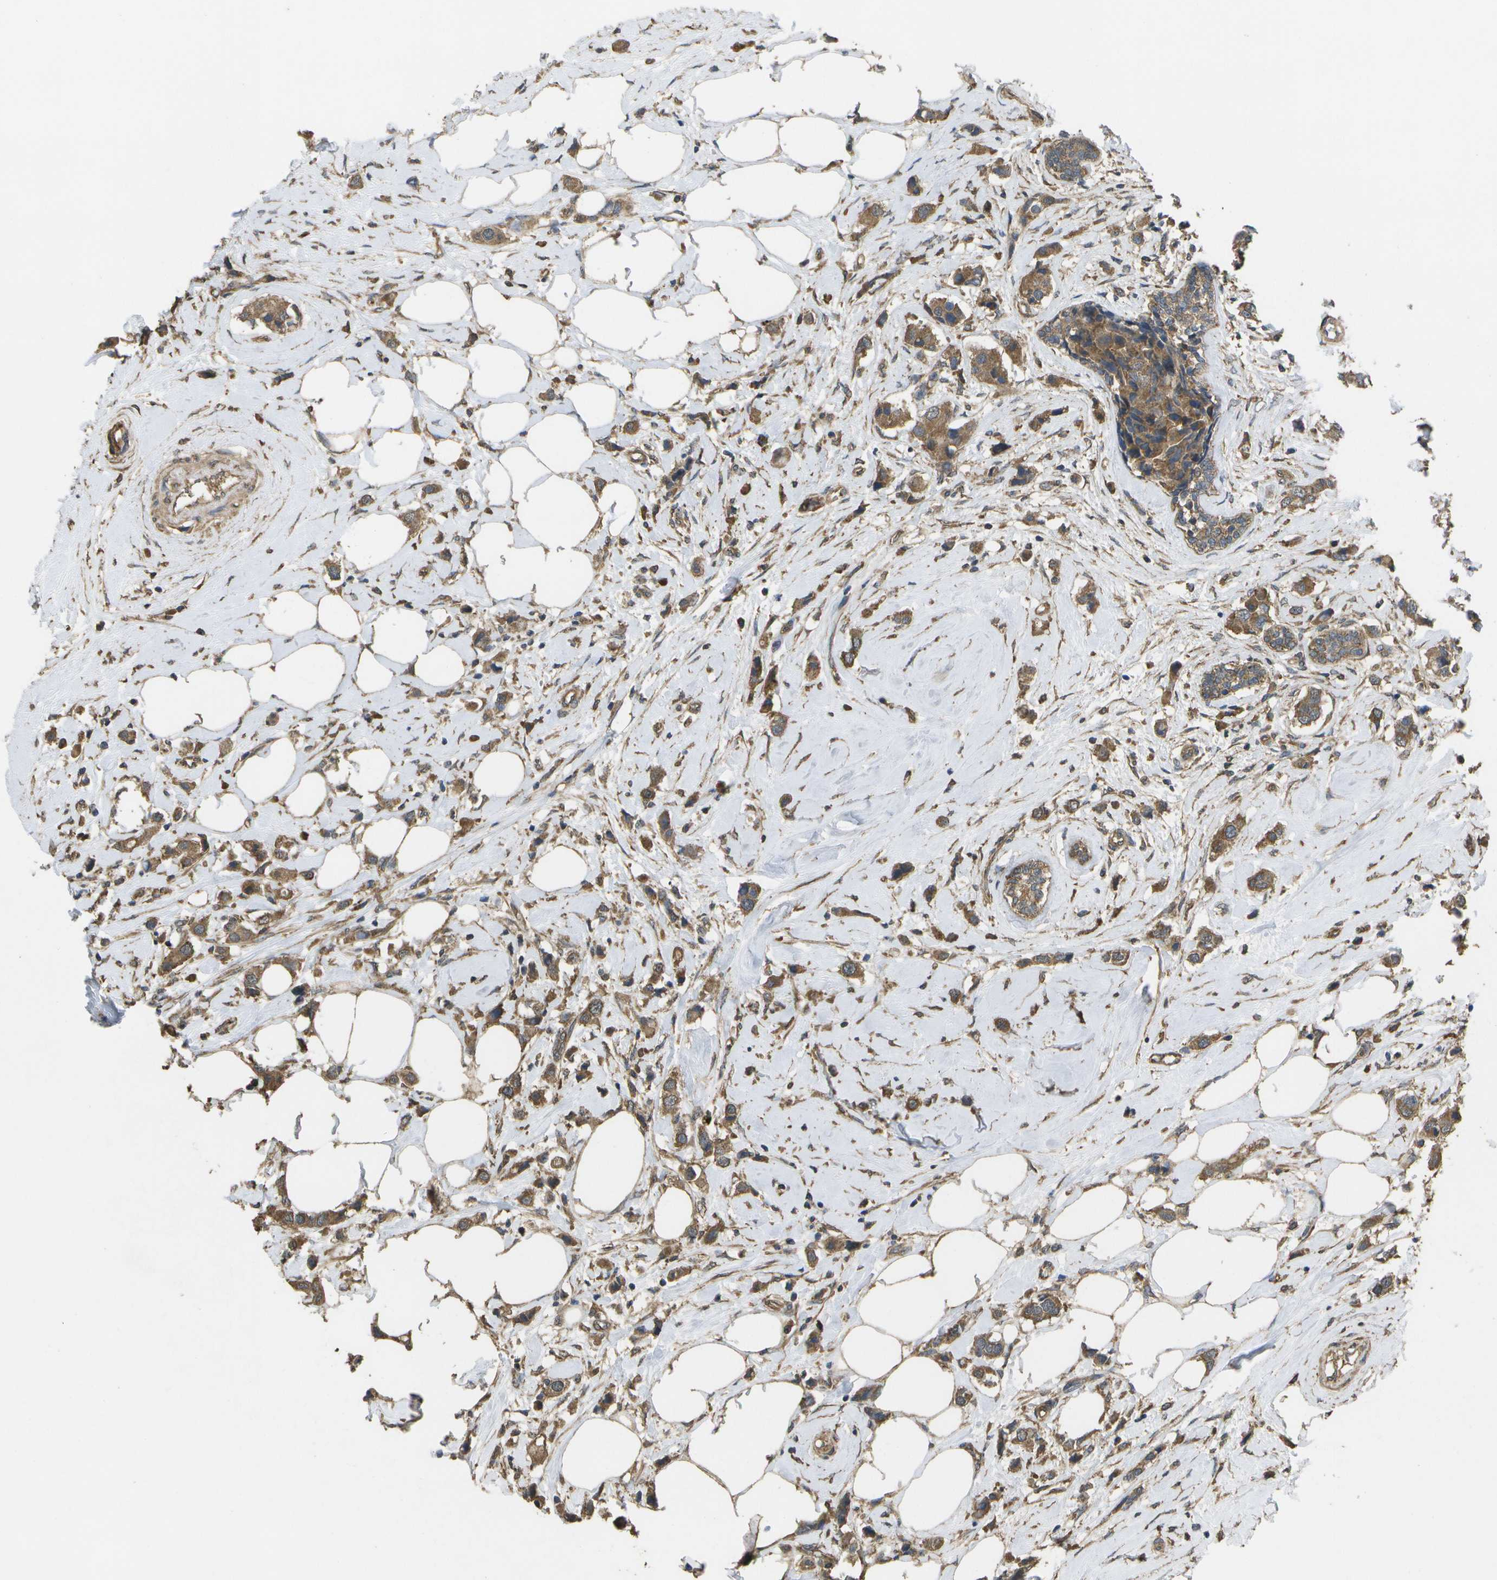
{"staining": {"intensity": "moderate", "quantity": ">75%", "location": "cytoplasmic/membranous"}, "tissue": "breast cancer", "cell_type": "Tumor cells", "image_type": "cancer", "snomed": [{"axis": "morphology", "description": "Normal tissue, NOS"}, {"axis": "morphology", "description": "Duct carcinoma"}, {"axis": "topography", "description": "Breast"}], "caption": "A high-resolution histopathology image shows immunohistochemistry staining of infiltrating ductal carcinoma (breast), which displays moderate cytoplasmic/membranous expression in approximately >75% of tumor cells. (IHC, brightfield microscopy, high magnification).", "gene": "SACS", "patient": {"sex": "female", "age": 50}}